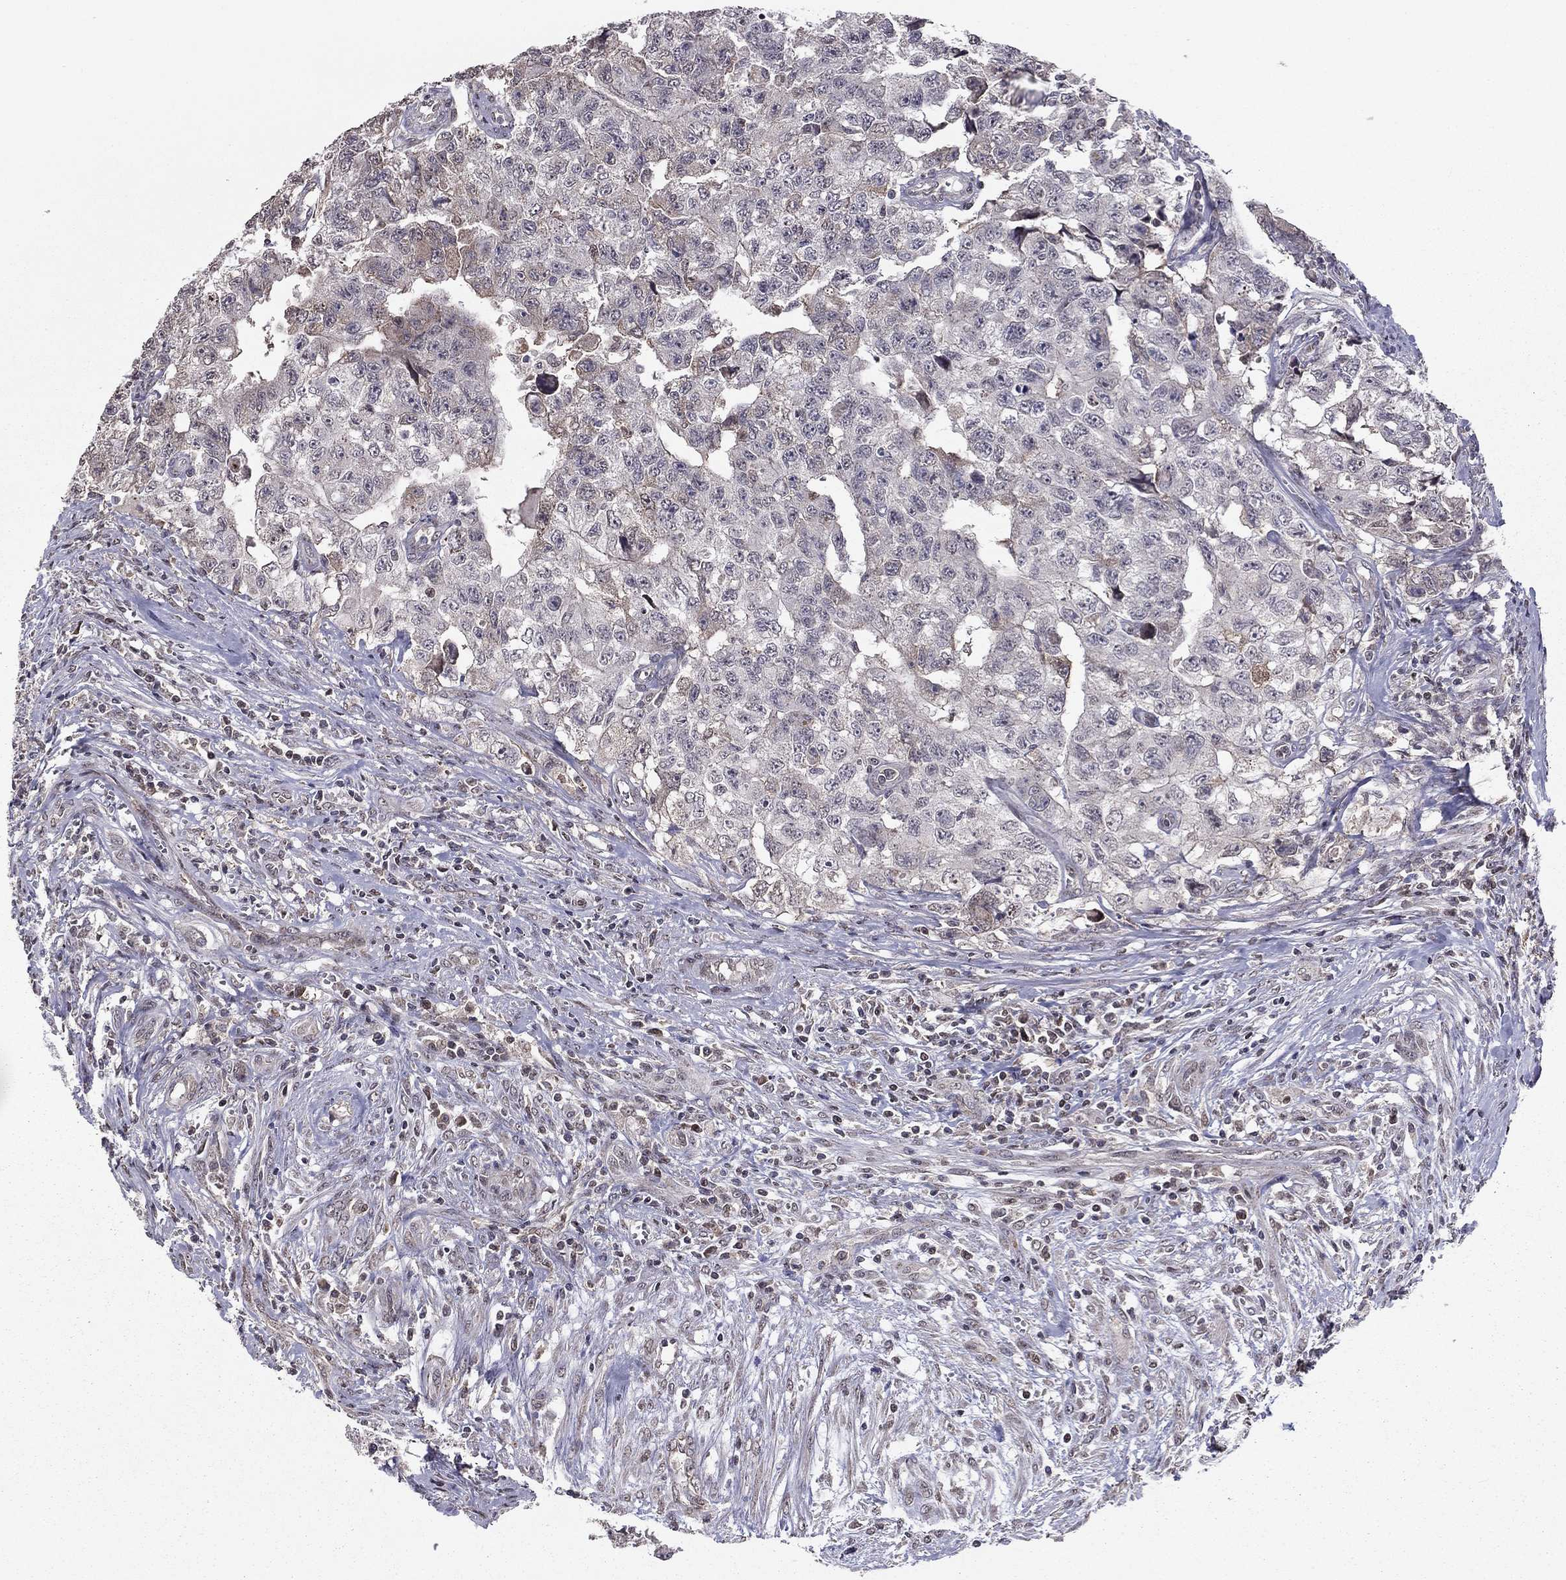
{"staining": {"intensity": "negative", "quantity": "none", "location": "none"}, "tissue": "testis cancer", "cell_type": "Tumor cells", "image_type": "cancer", "snomed": [{"axis": "morphology", "description": "Carcinoma, Embryonal, NOS"}, {"axis": "topography", "description": "Testis"}], "caption": "Tumor cells show no significant protein positivity in embryonal carcinoma (testis). The staining was performed using DAB to visualize the protein expression in brown, while the nuclei were stained in blue with hematoxylin (Magnification: 20x).", "gene": "HCN1", "patient": {"sex": "male", "age": 24}}